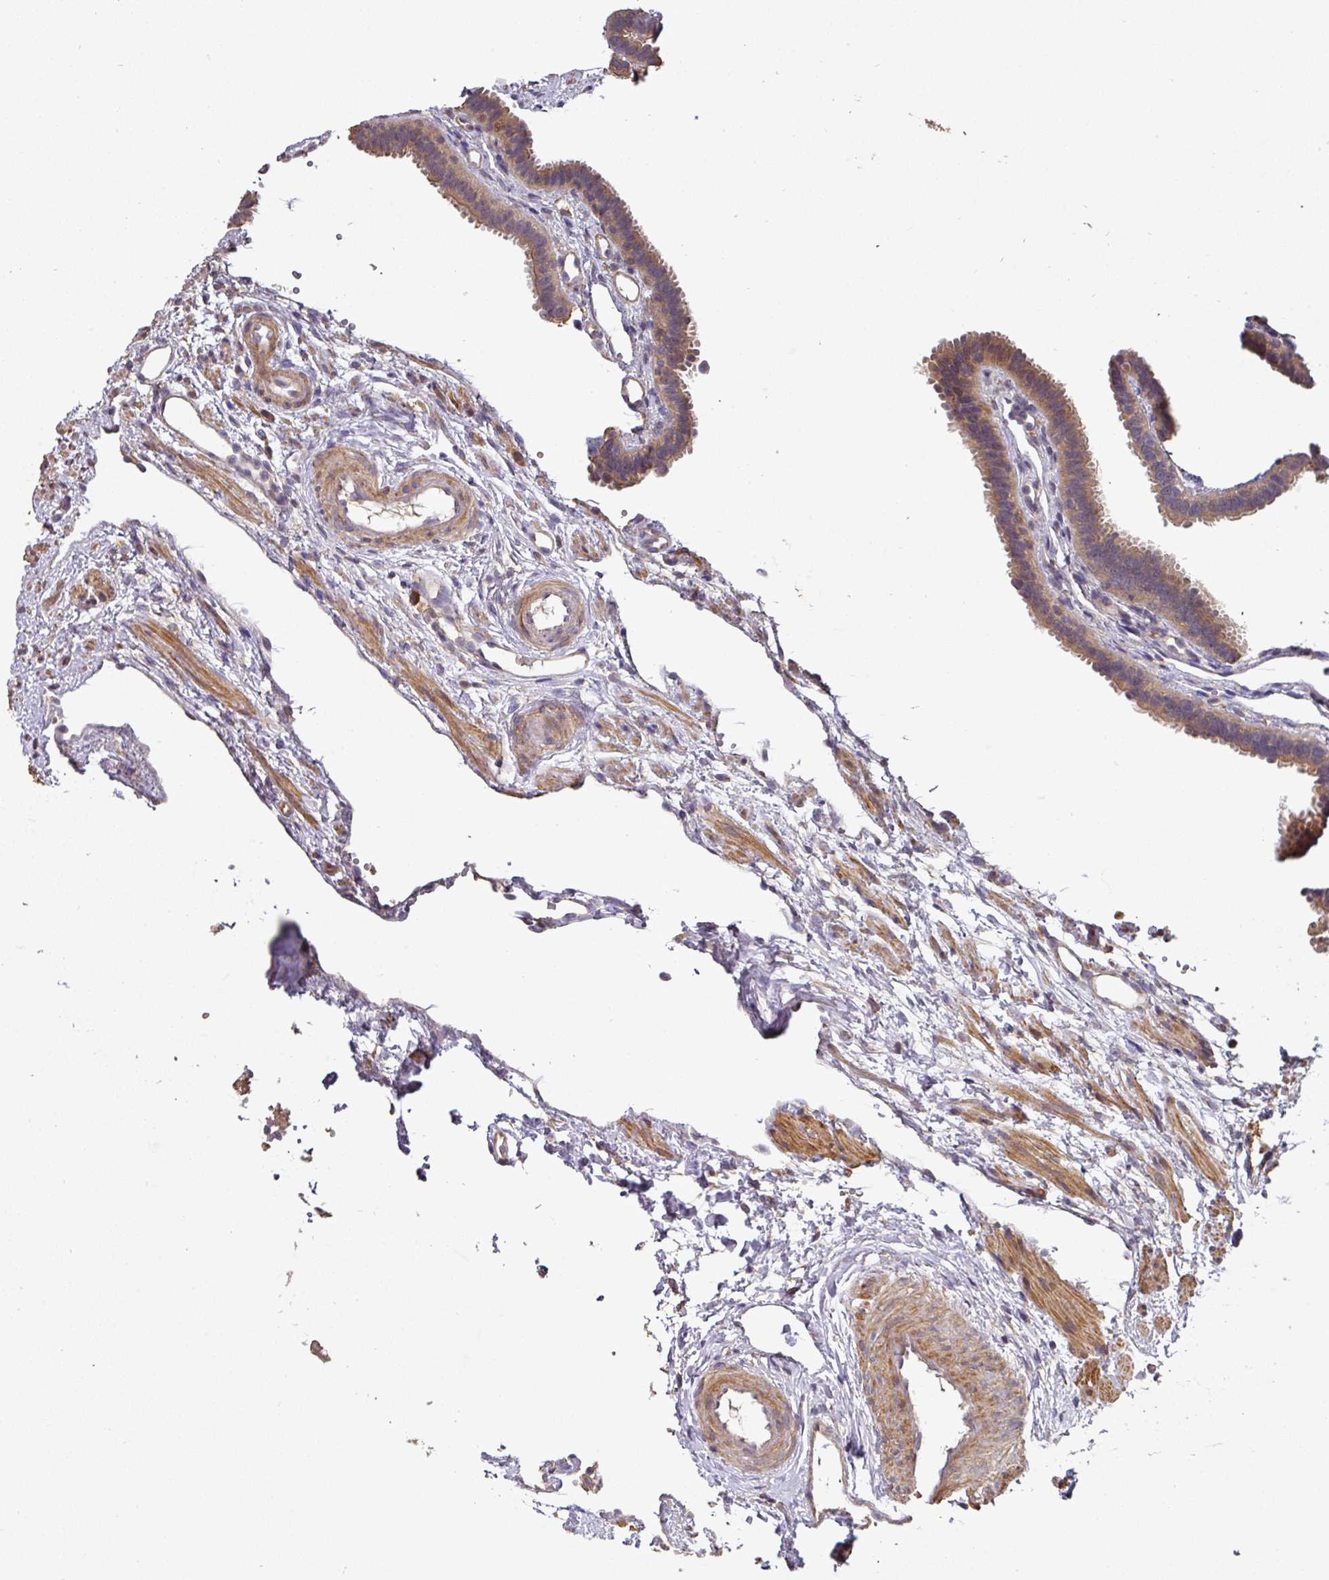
{"staining": {"intensity": "moderate", "quantity": "25%-75%", "location": "cytoplasmic/membranous"}, "tissue": "fallopian tube", "cell_type": "Glandular cells", "image_type": "normal", "snomed": [{"axis": "morphology", "description": "Normal tissue, NOS"}, {"axis": "topography", "description": "Fallopian tube"}], "caption": "A brown stain labels moderate cytoplasmic/membranous positivity of a protein in glandular cells of normal human fallopian tube.", "gene": "ACVR2B", "patient": {"sex": "female", "age": 37}}